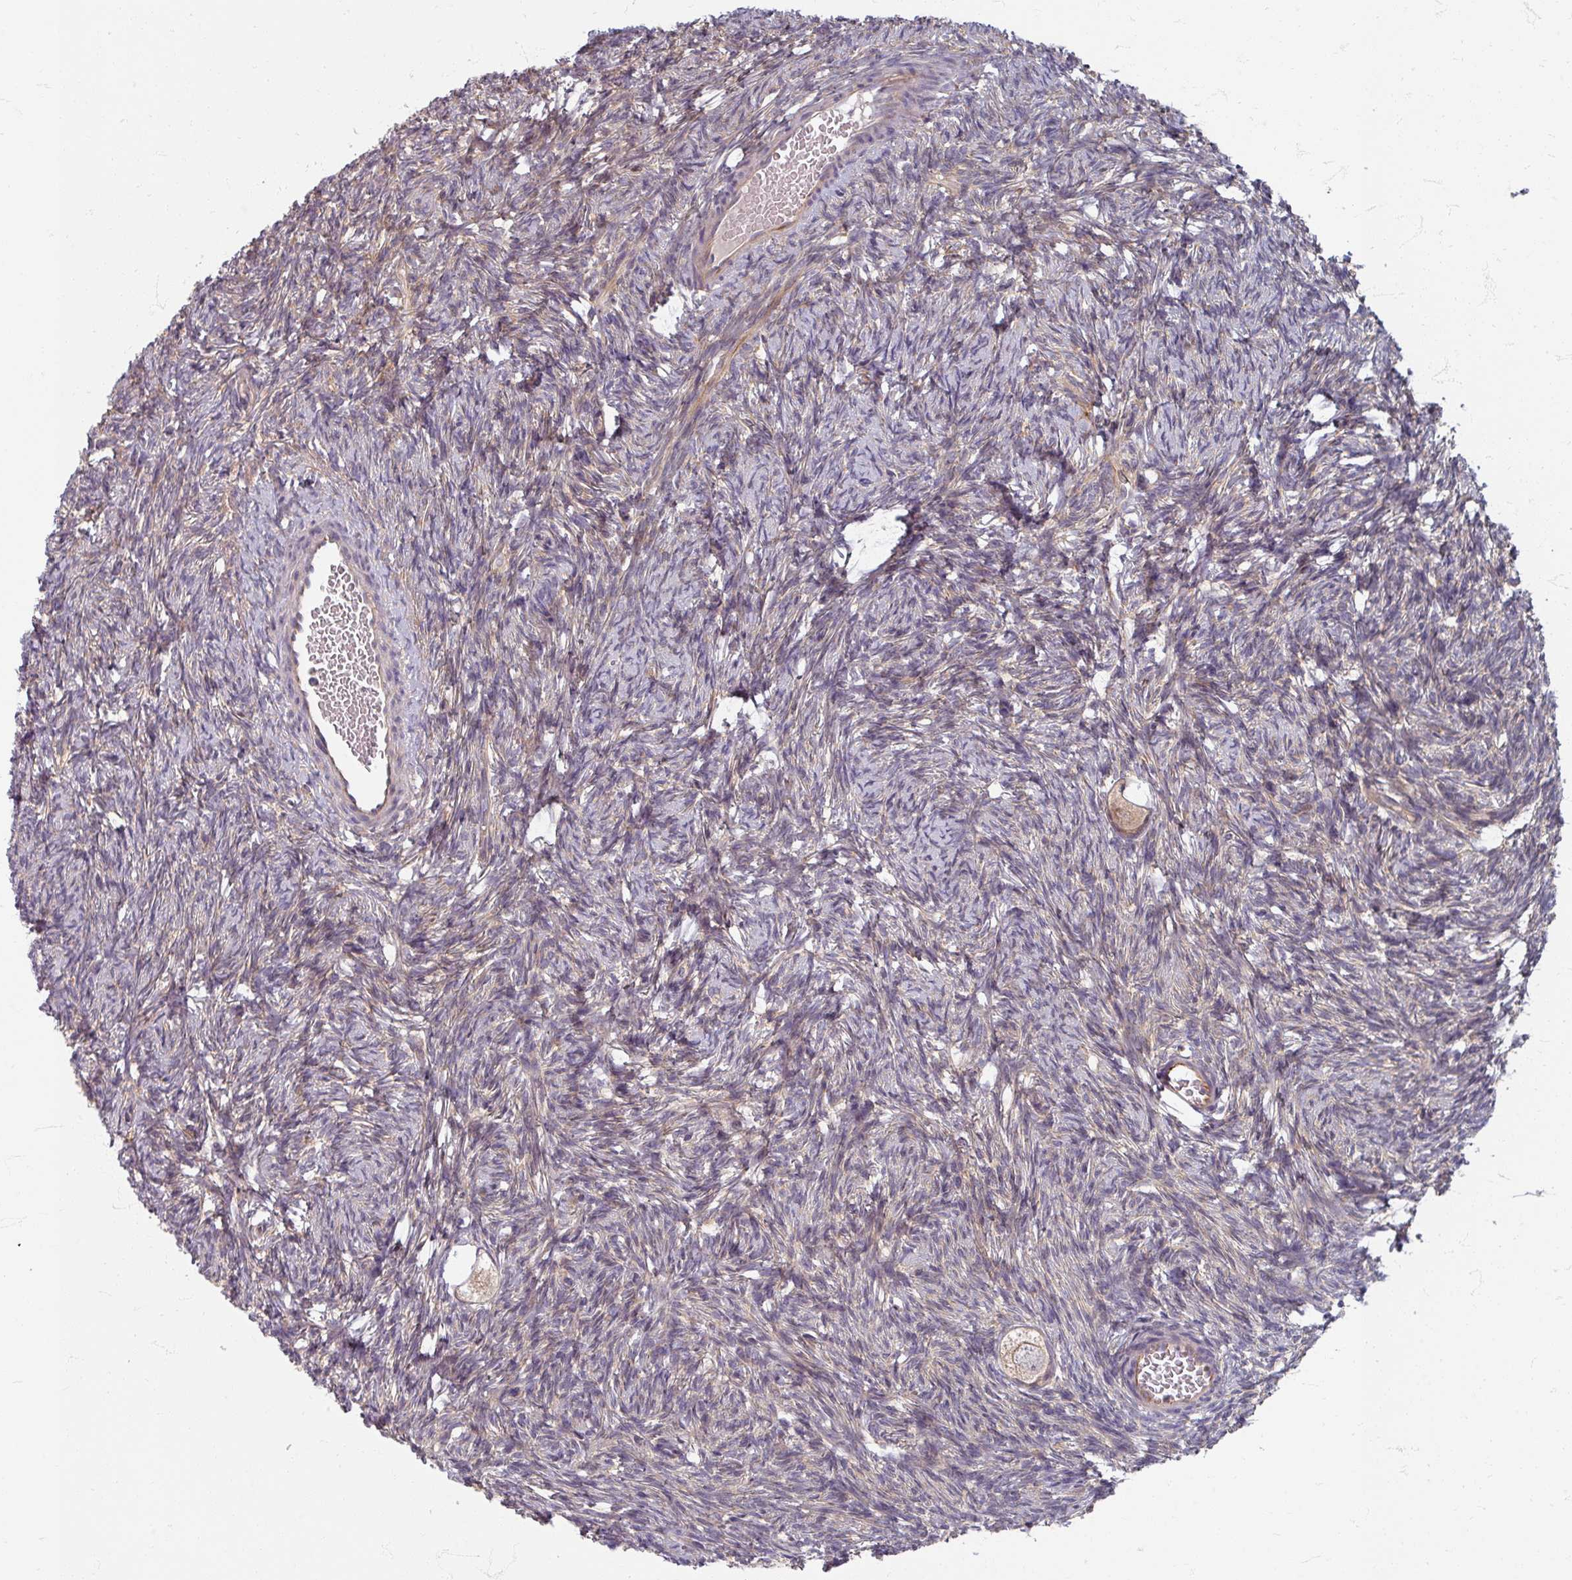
{"staining": {"intensity": "weak", "quantity": ">75%", "location": "cytoplasmic/membranous"}, "tissue": "ovary", "cell_type": "Follicle cells", "image_type": "normal", "snomed": [{"axis": "morphology", "description": "Normal tissue, NOS"}, {"axis": "topography", "description": "Ovary"}], "caption": "Immunohistochemical staining of normal human ovary reveals weak cytoplasmic/membranous protein expression in about >75% of follicle cells.", "gene": "STAM", "patient": {"sex": "female", "age": 33}}